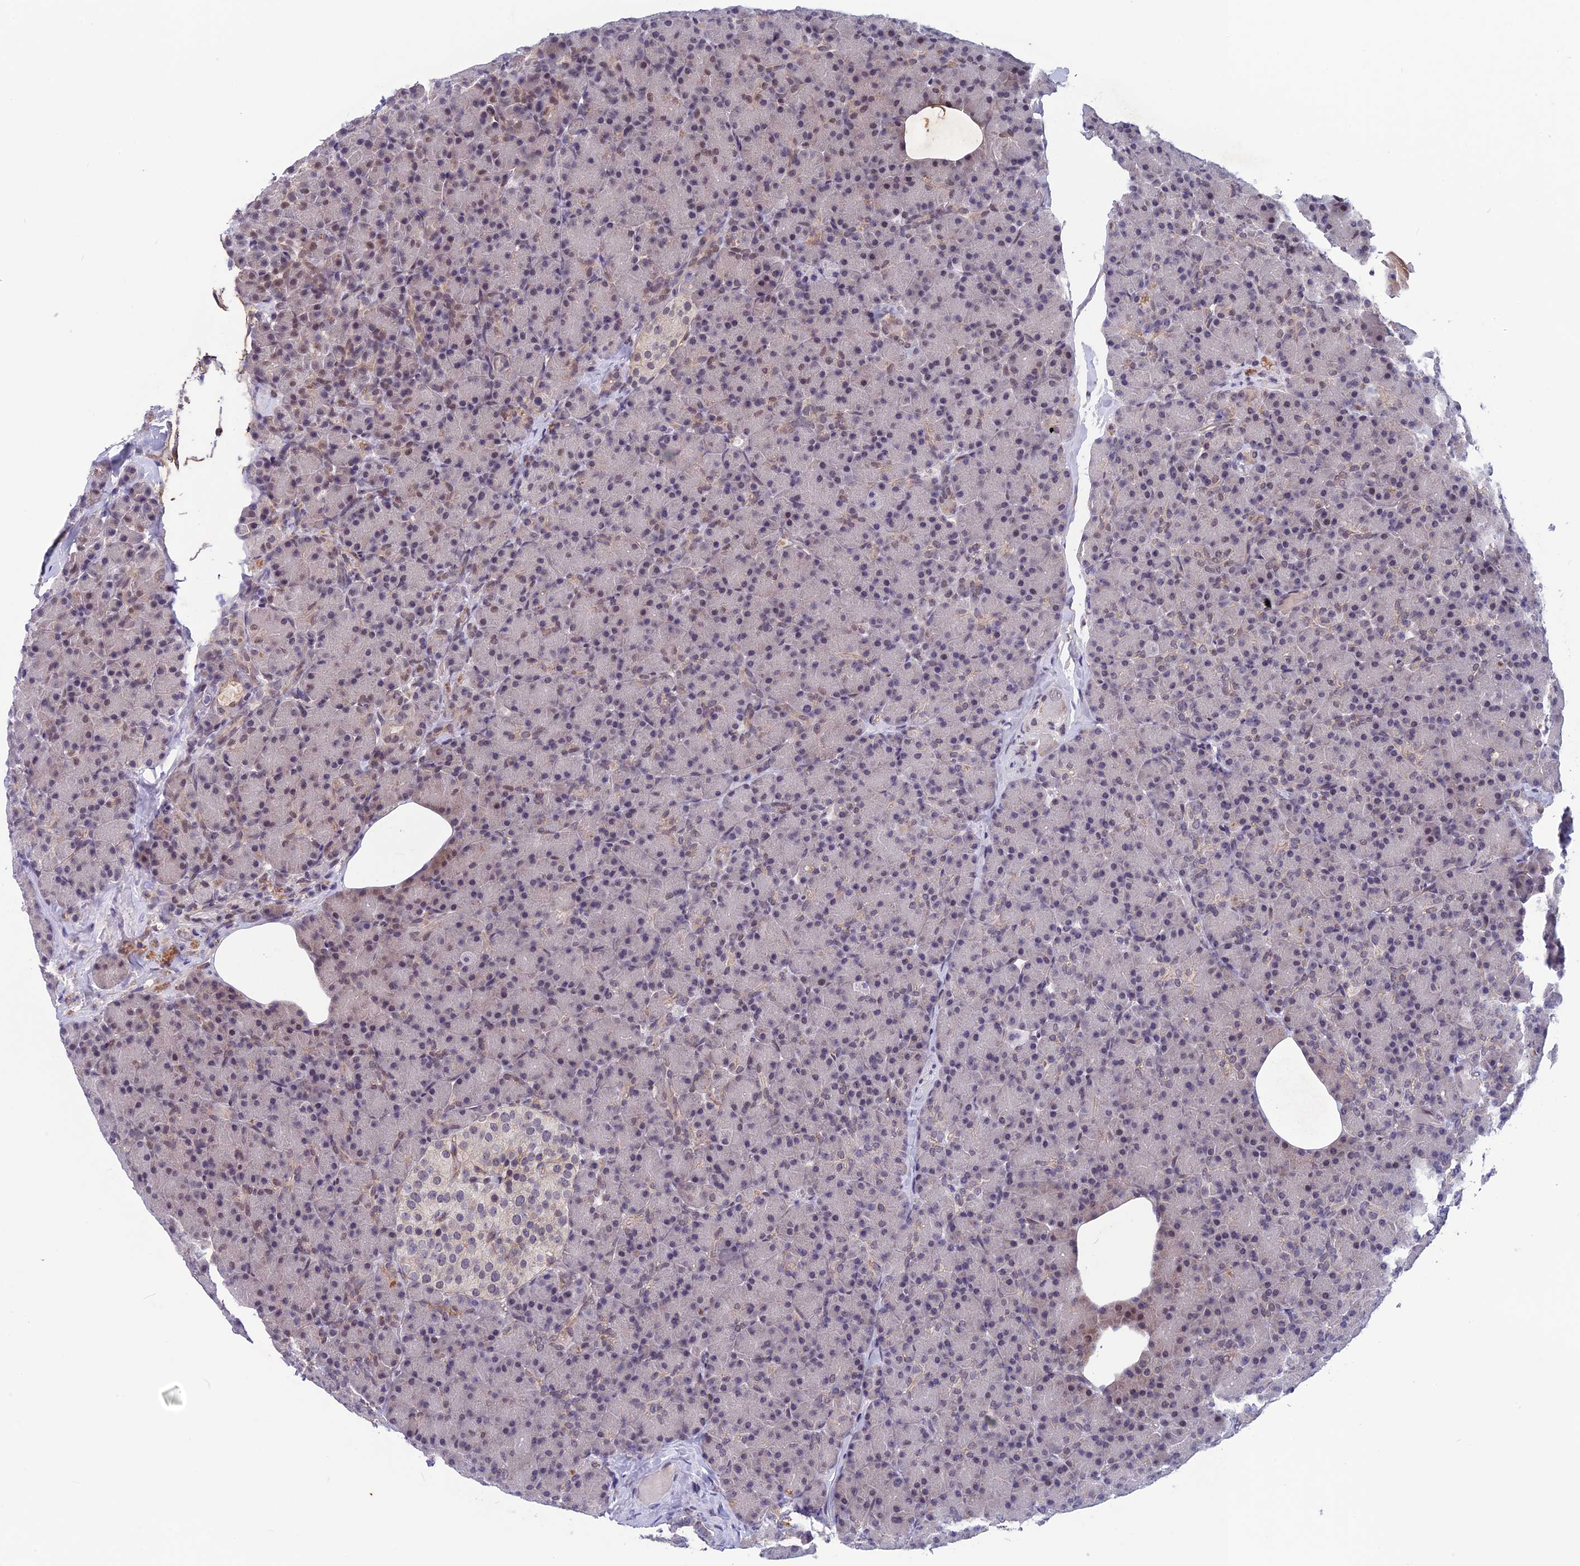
{"staining": {"intensity": "moderate", "quantity": "<25%", "location": "nuclear"}, "tissue": "pancreas", "cell_type": "Exocrine glandular cells", "image_type": "normal", "snomed": [{"axis": "morphology", "description": "Normal tissue, NOS"}, {"axis": "topography", "description": "Pancreas"}], "caption": "High-power microscopy captured an IHC micrograph of unremarkable pancreas, revealing moderate nuclear expression in approximately <25% of exocrine glandular cells.", "gene": "FKBPL", "patient": {"sex": "female", "age": 43}}